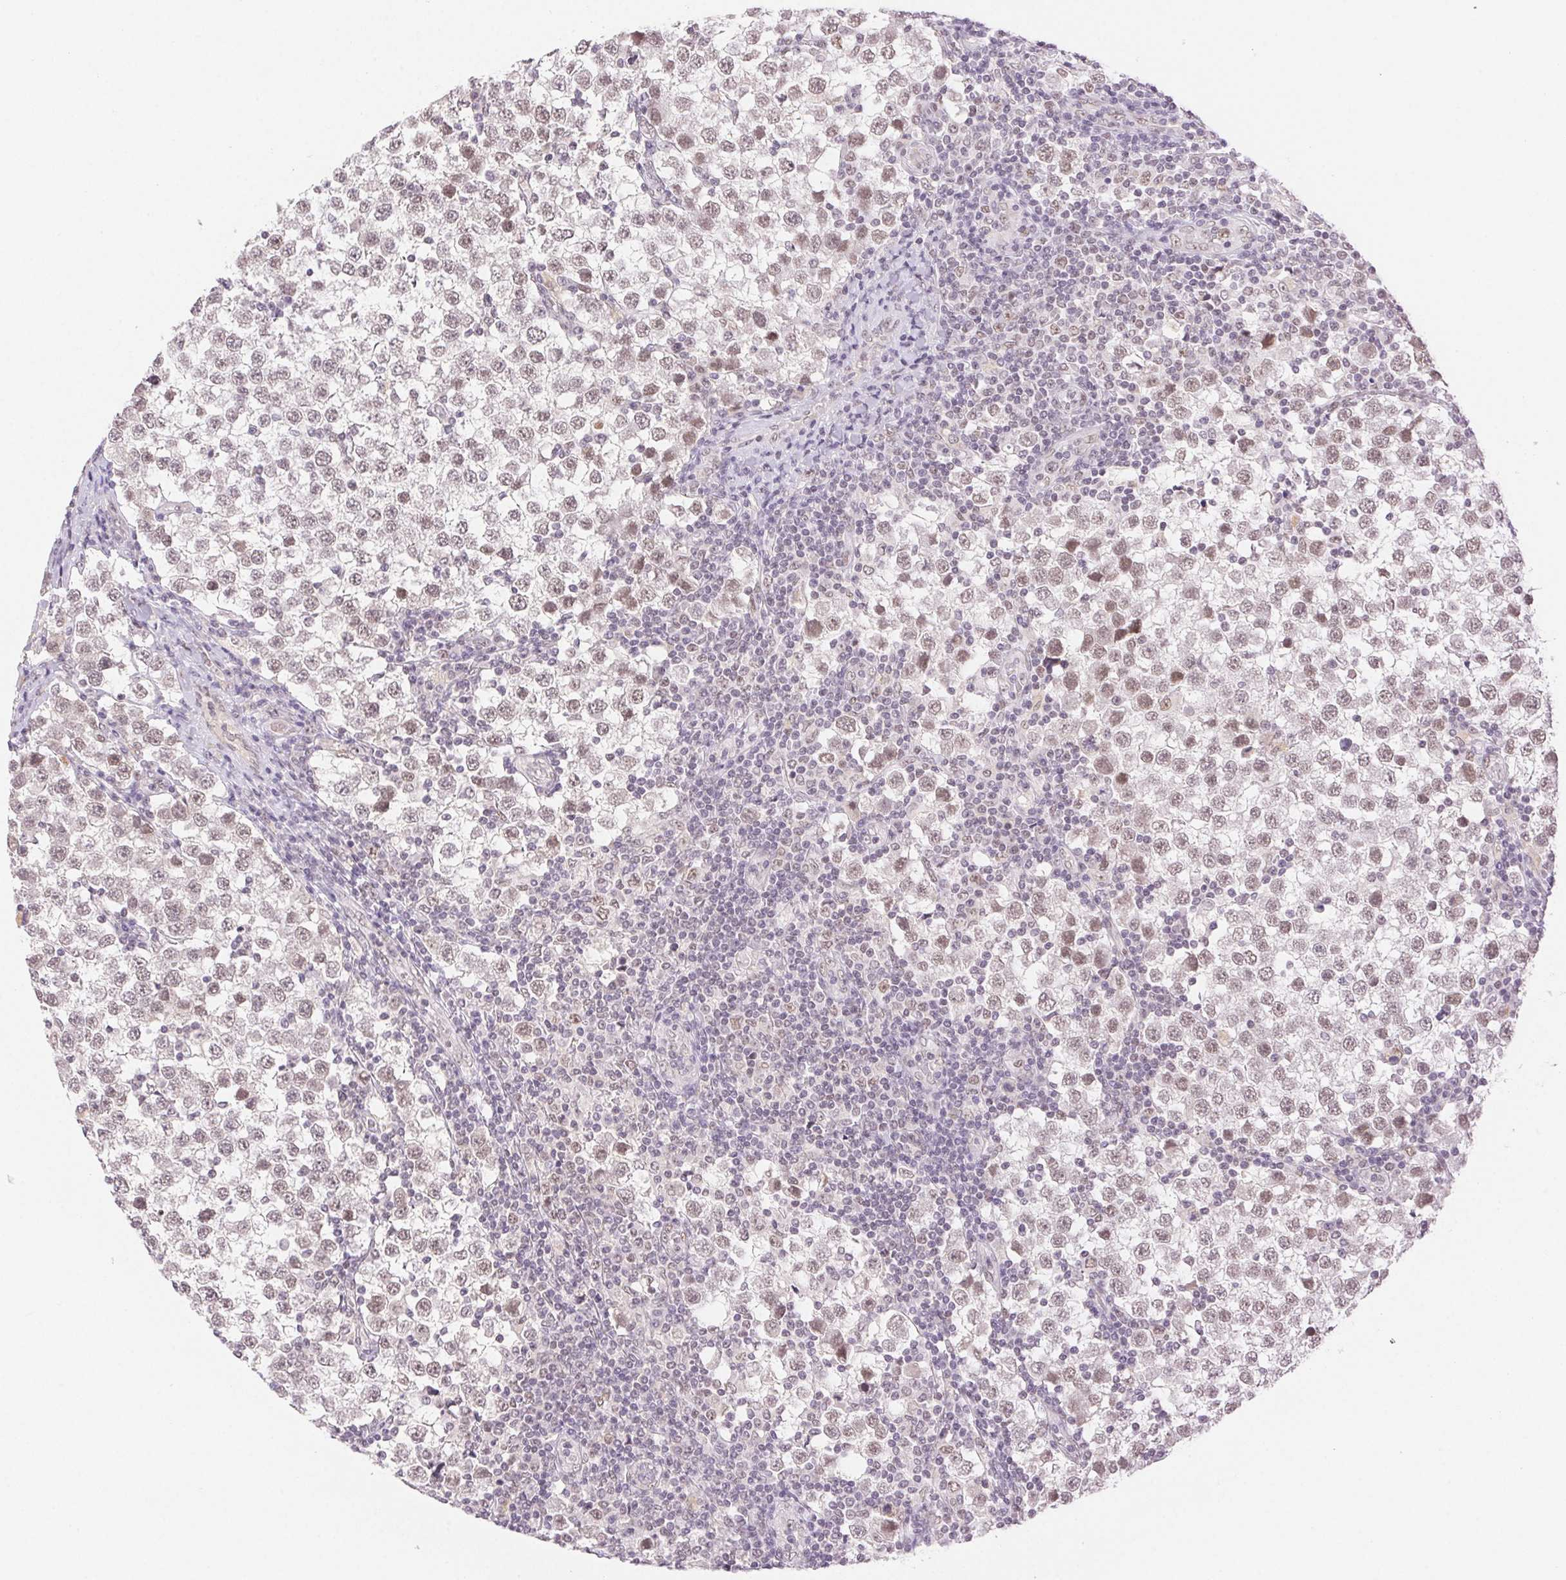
{"staining": {"intensity": "weak", "quantity": "25%-75%", "location": "nuclear"}, "tissue": "testis cancer", "cell_type": "Tumor cells", "image_type": "cancer", "snomed": [{"axis": "morphology", "description": "Seminoma, NOS"}, {"axis": "topography", "description": "Testis"}], "caption": "A brown stain shows weak nuclear staining of a protein in testis seminoma tumor cells. The protein of interest is stained brown, and the nuclei are stained in blue (DAB (3,3'-diaminobenzidine) IHC with brightfield microscopy, high magnification).", "gene": "H2AZ2", "patient": {"sex": "male", "age": 34}}